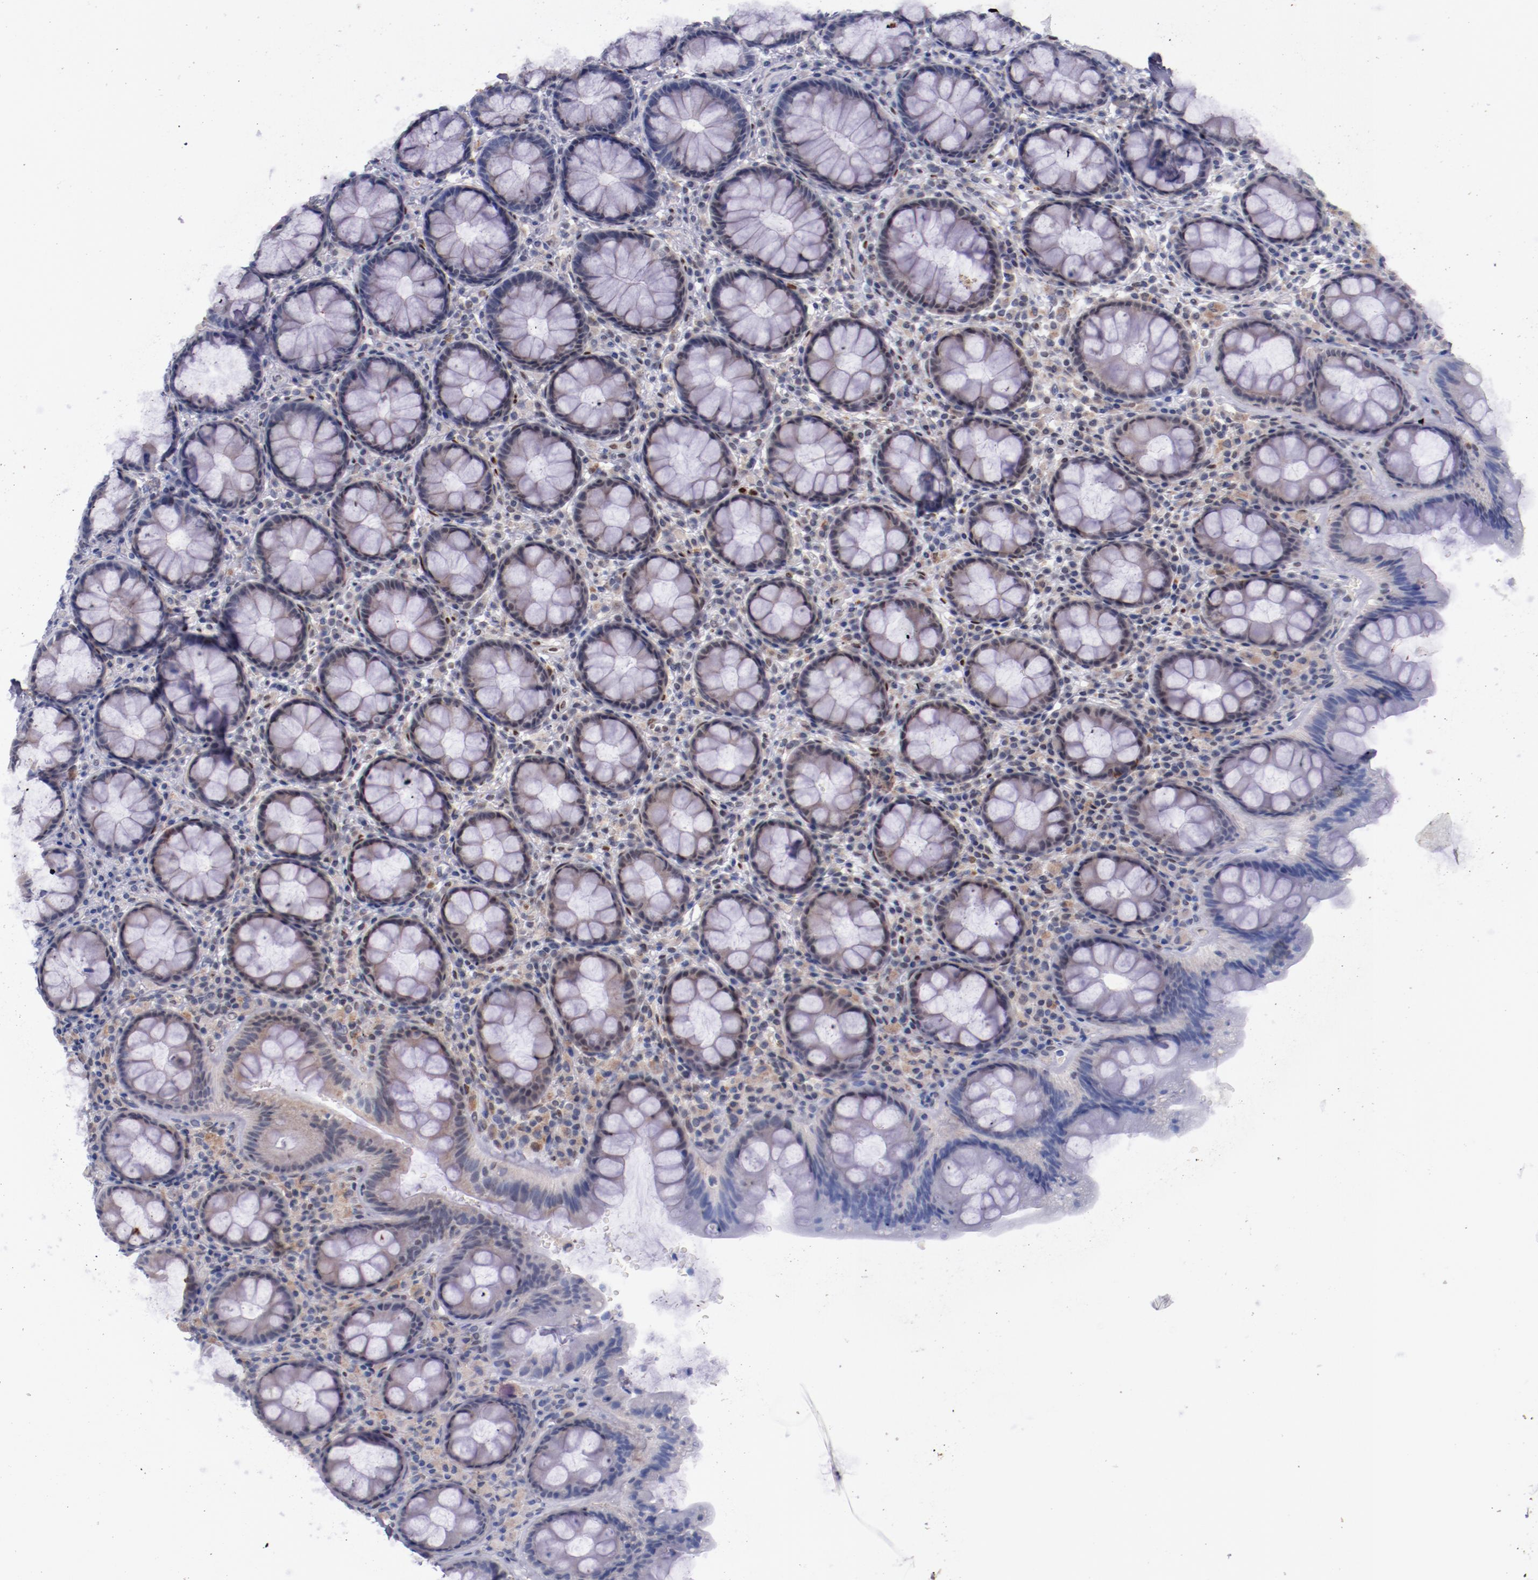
{"staining": {"intensity": "negative", "quantity": "none", "location": "none"}, "tissue": "rectum", "cell_type": "Glandular cells", "image_type": "normal", "snomed": [{"axis": "morphology", "description": "Normal tissue, NOS"}, {"axis": "topography", "description": "Rectum"}], "caption": "A micrograph of rectum stained for a protein demonstrates no brown staining in glandular cells. (Brightfield microscopy of DAB (3,3'-diaminobenzidine) immunohistochemistry at high magnification).", "gene": "SRF", "patient": {"sex": "male", "age": 92}}